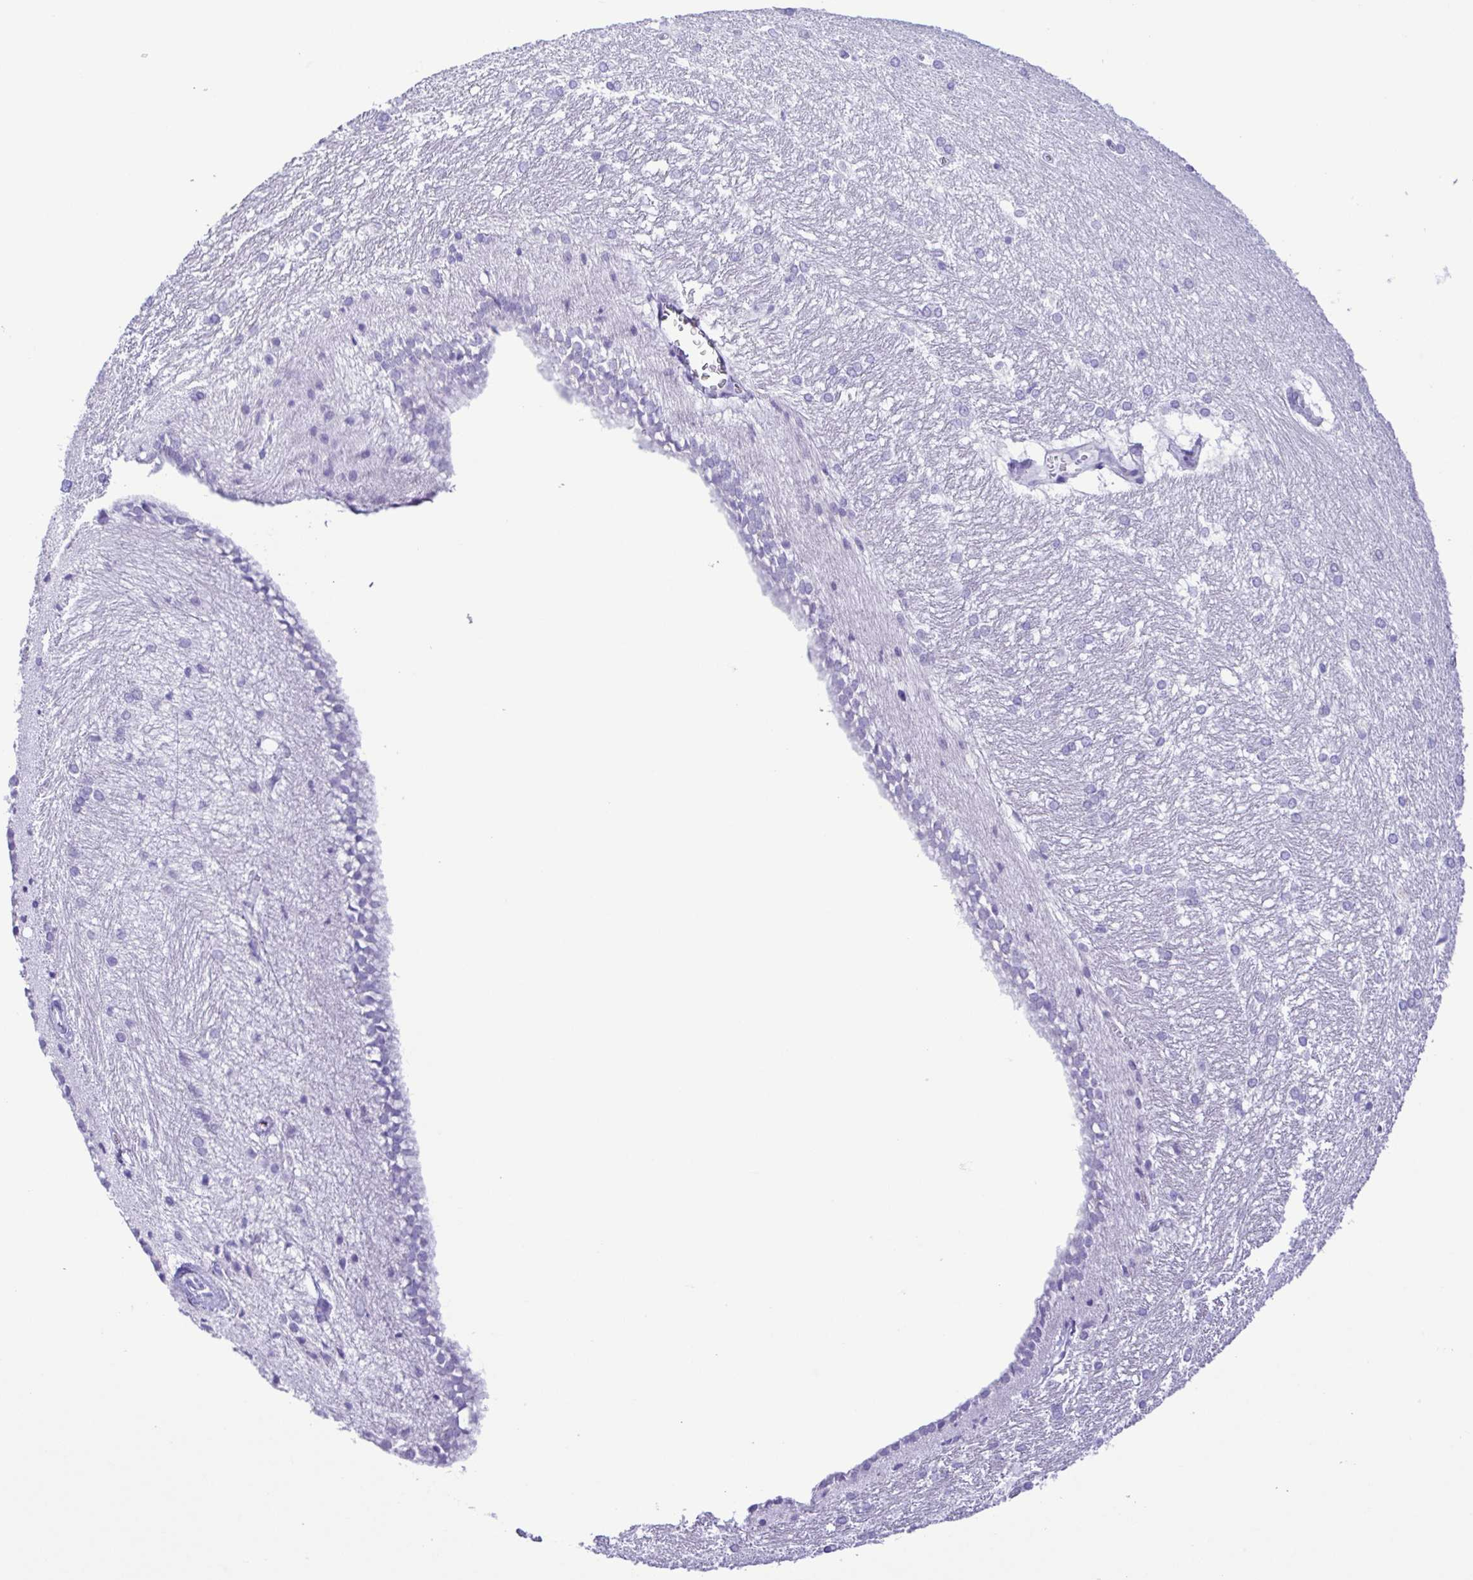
{"staining": {"intensity": "negative", "quantity": "none", "location": "none"}, "tissue": "hippocampus", "cell_type": "Glial cells", "image_type": "normal", "snomed": [{"axis": "morphology", "description": "Normal tissue, NOS"}, {"axis": "topography", "description": "Cerebral cortex"}, {"axis": "topography", "description": "Hippocampus"}], "caption": "The immunohistochemistry (IHC) photomicrograph has no significant positivity in glial cells of hippocampus. (Brightfield microscopy of DAB (3,3'-diaminobenzidine) immunohistochemistry at high magnification).", "gene": "CASP14", "patient": {"sex": "female", "age": 19}}